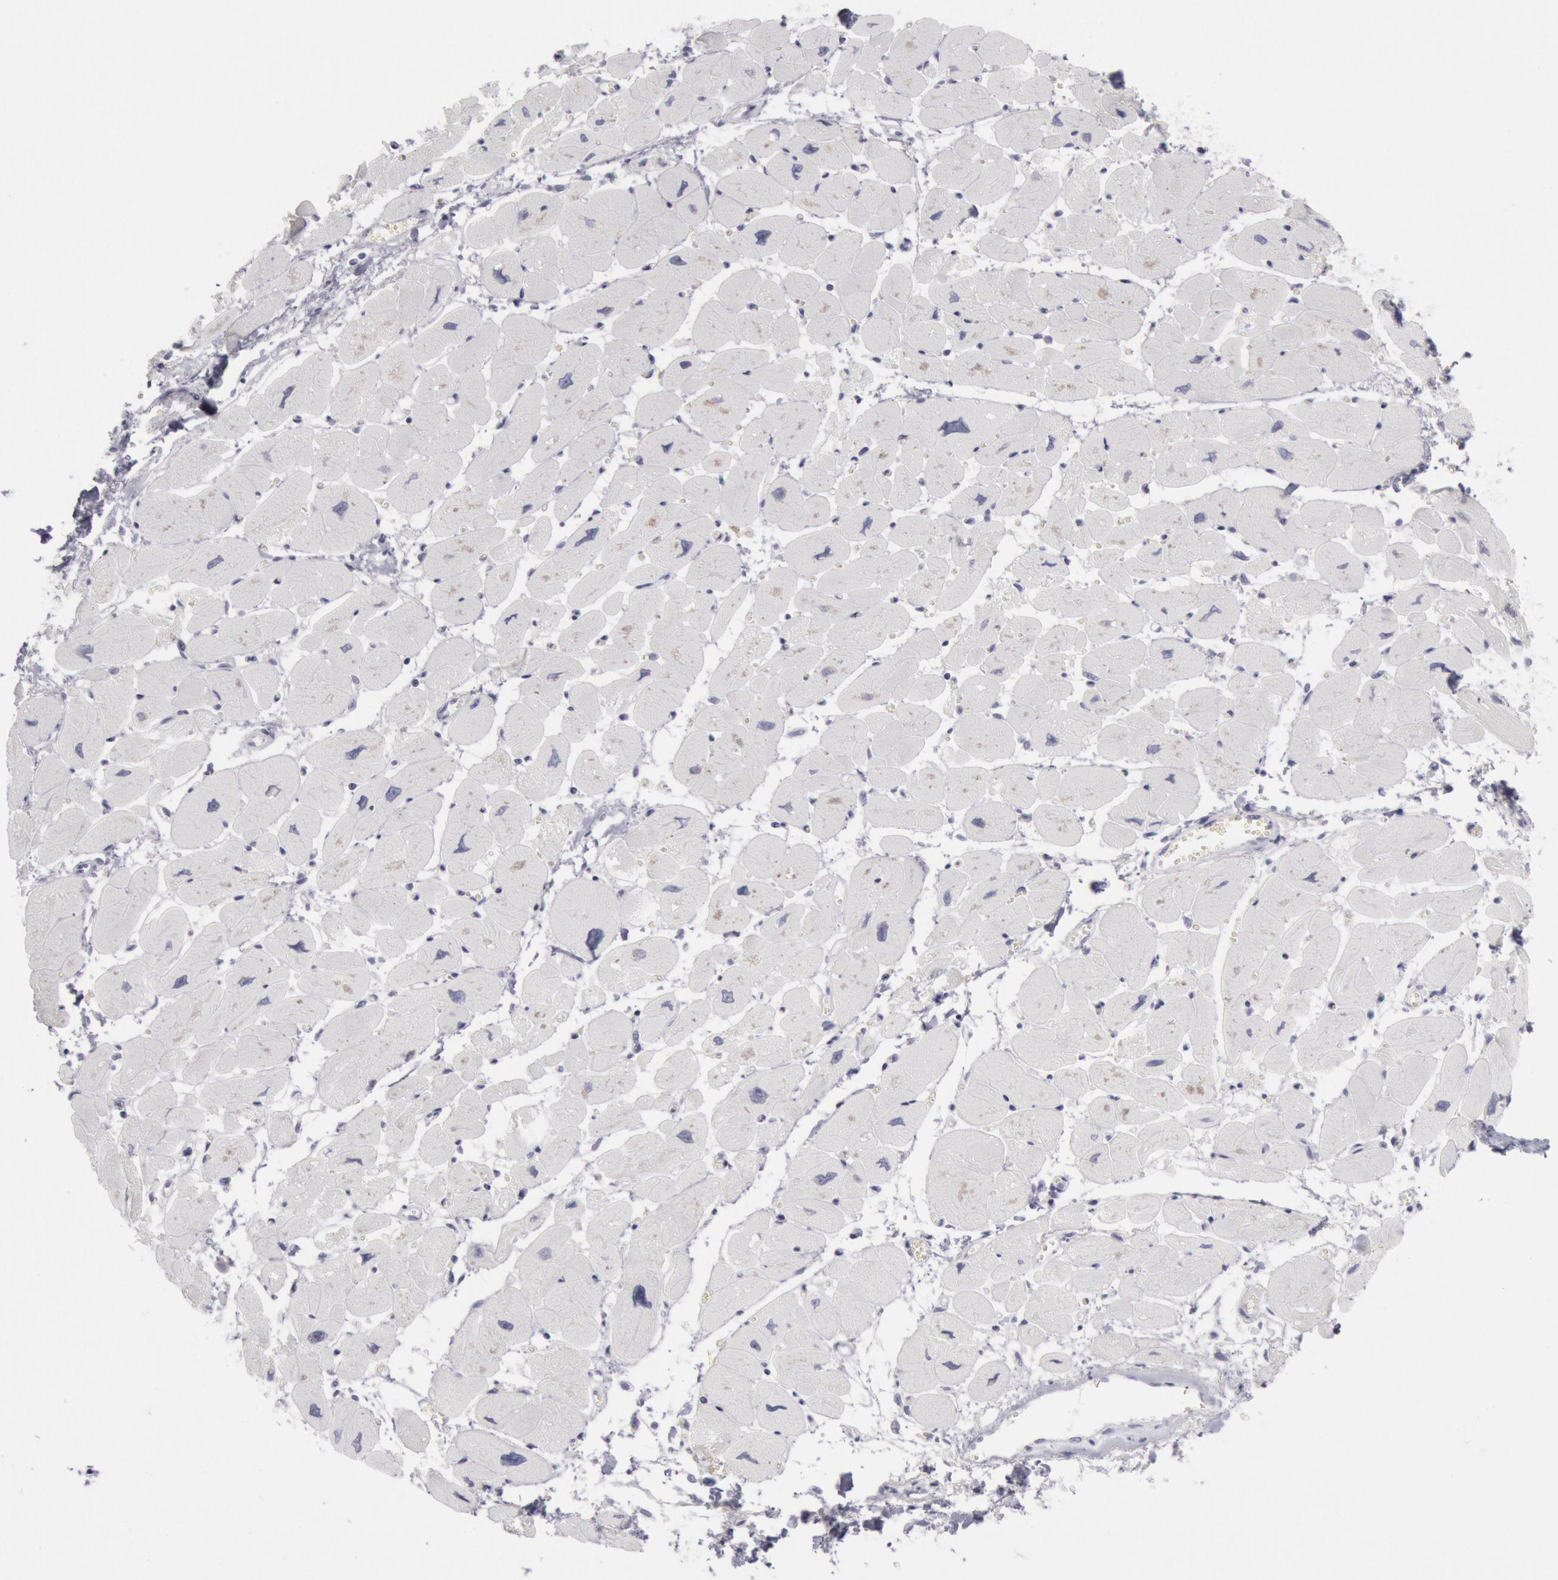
{"staining": {"intensity": "negative", "quantity": "none", "location": "none"}, "tissue": "heart muscle", "cell_type": "Cardiomyocytes", "image_type": "normal", "snomed": [{"axis": "morphology", "description": "Normal tissue, NOS"}, {"axis": "topography", "description": "Heart"}], "caption": "Immunohistochemistry micrograph of unremarkable heart muscle: human heart muscle stained with DAB reveals no significant protein expression in cardiomyocytes.", "gene": "KRT16", "patient": {"sex": "female", "age": 54}}